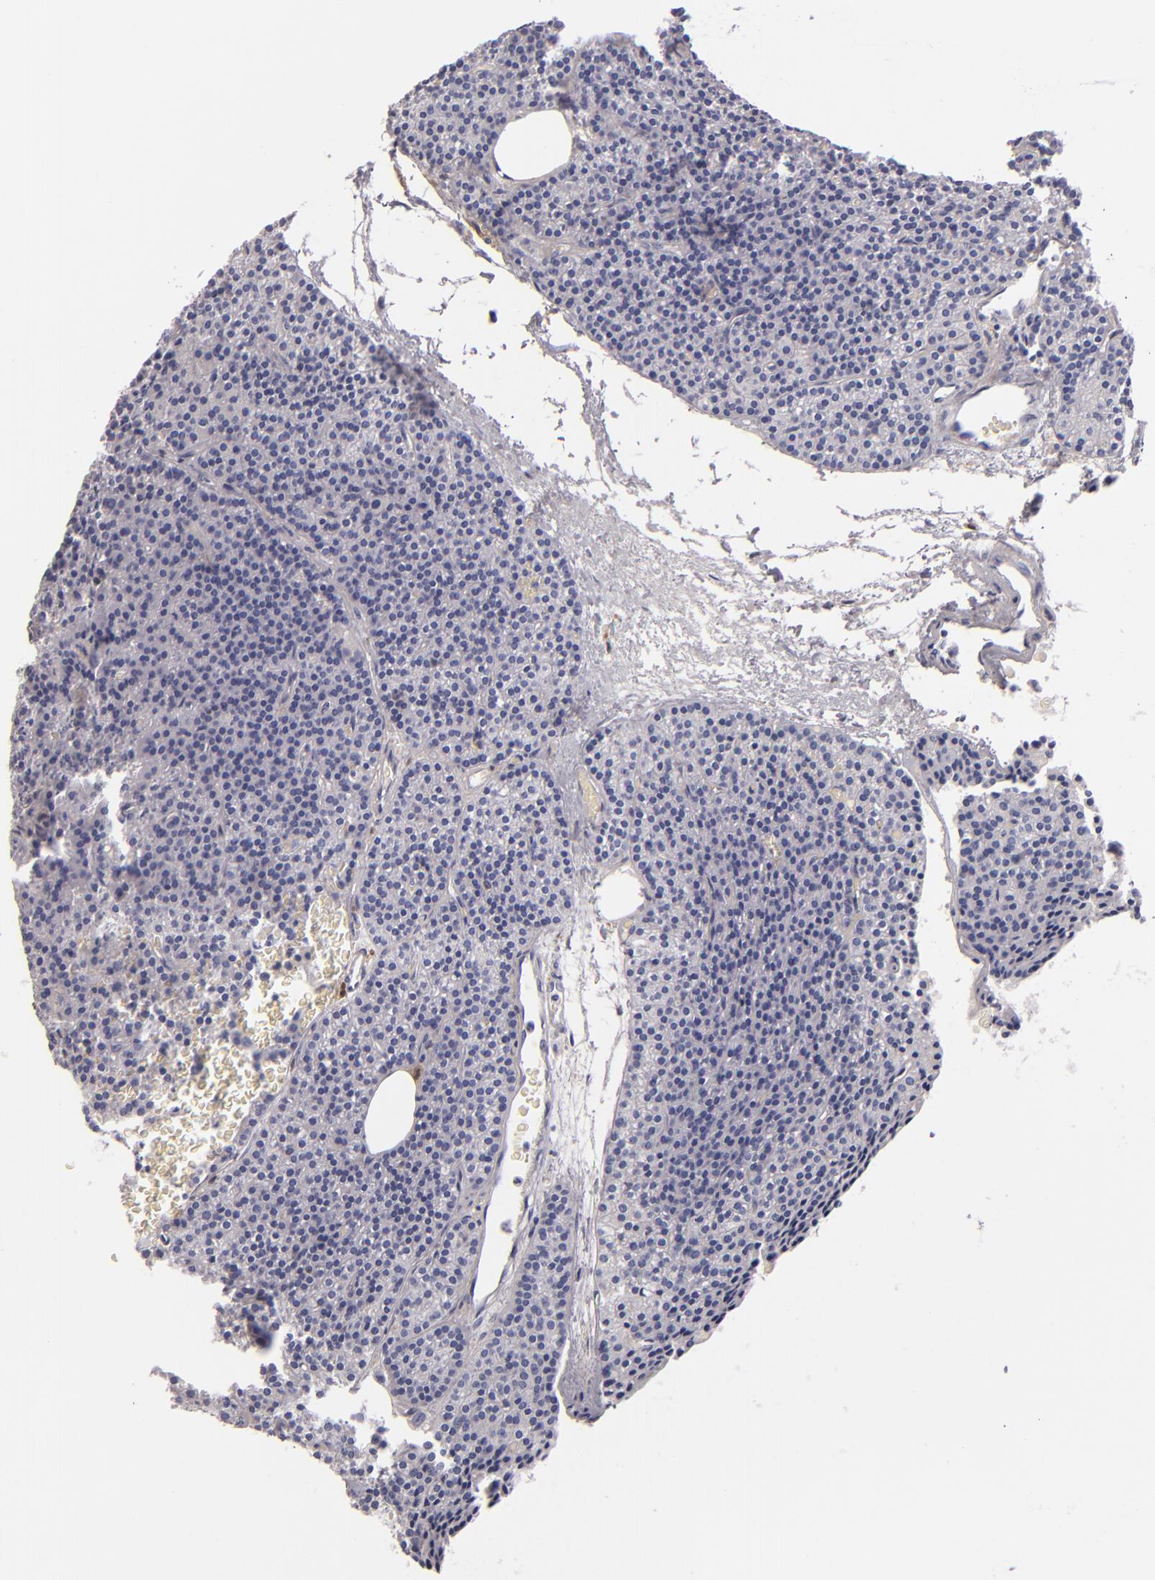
{"staining": {"intensity": "negative", "quantity": "none", "location": "none"}, "tissue": "parathyroid gland", "cell_type": "Glandular cells", "image_type": "normal", "snomed": [{"axis": "morphology", "description": "Normal tissue, NOS"}, {"axis": "topography", "description": "Parathyroid gland"}], "caption": "This is a image of immunohistochemistry staining of benign parathyroid gland, which shows no expression in glandular cells. The staining was performed using DAB to visualize the protein expression in brown, while the nuclei were stained in blue with hematoxylin (Magnification: 20x).", "gene": "F13A1", "patient": {"sex": "male", "age": 57}}